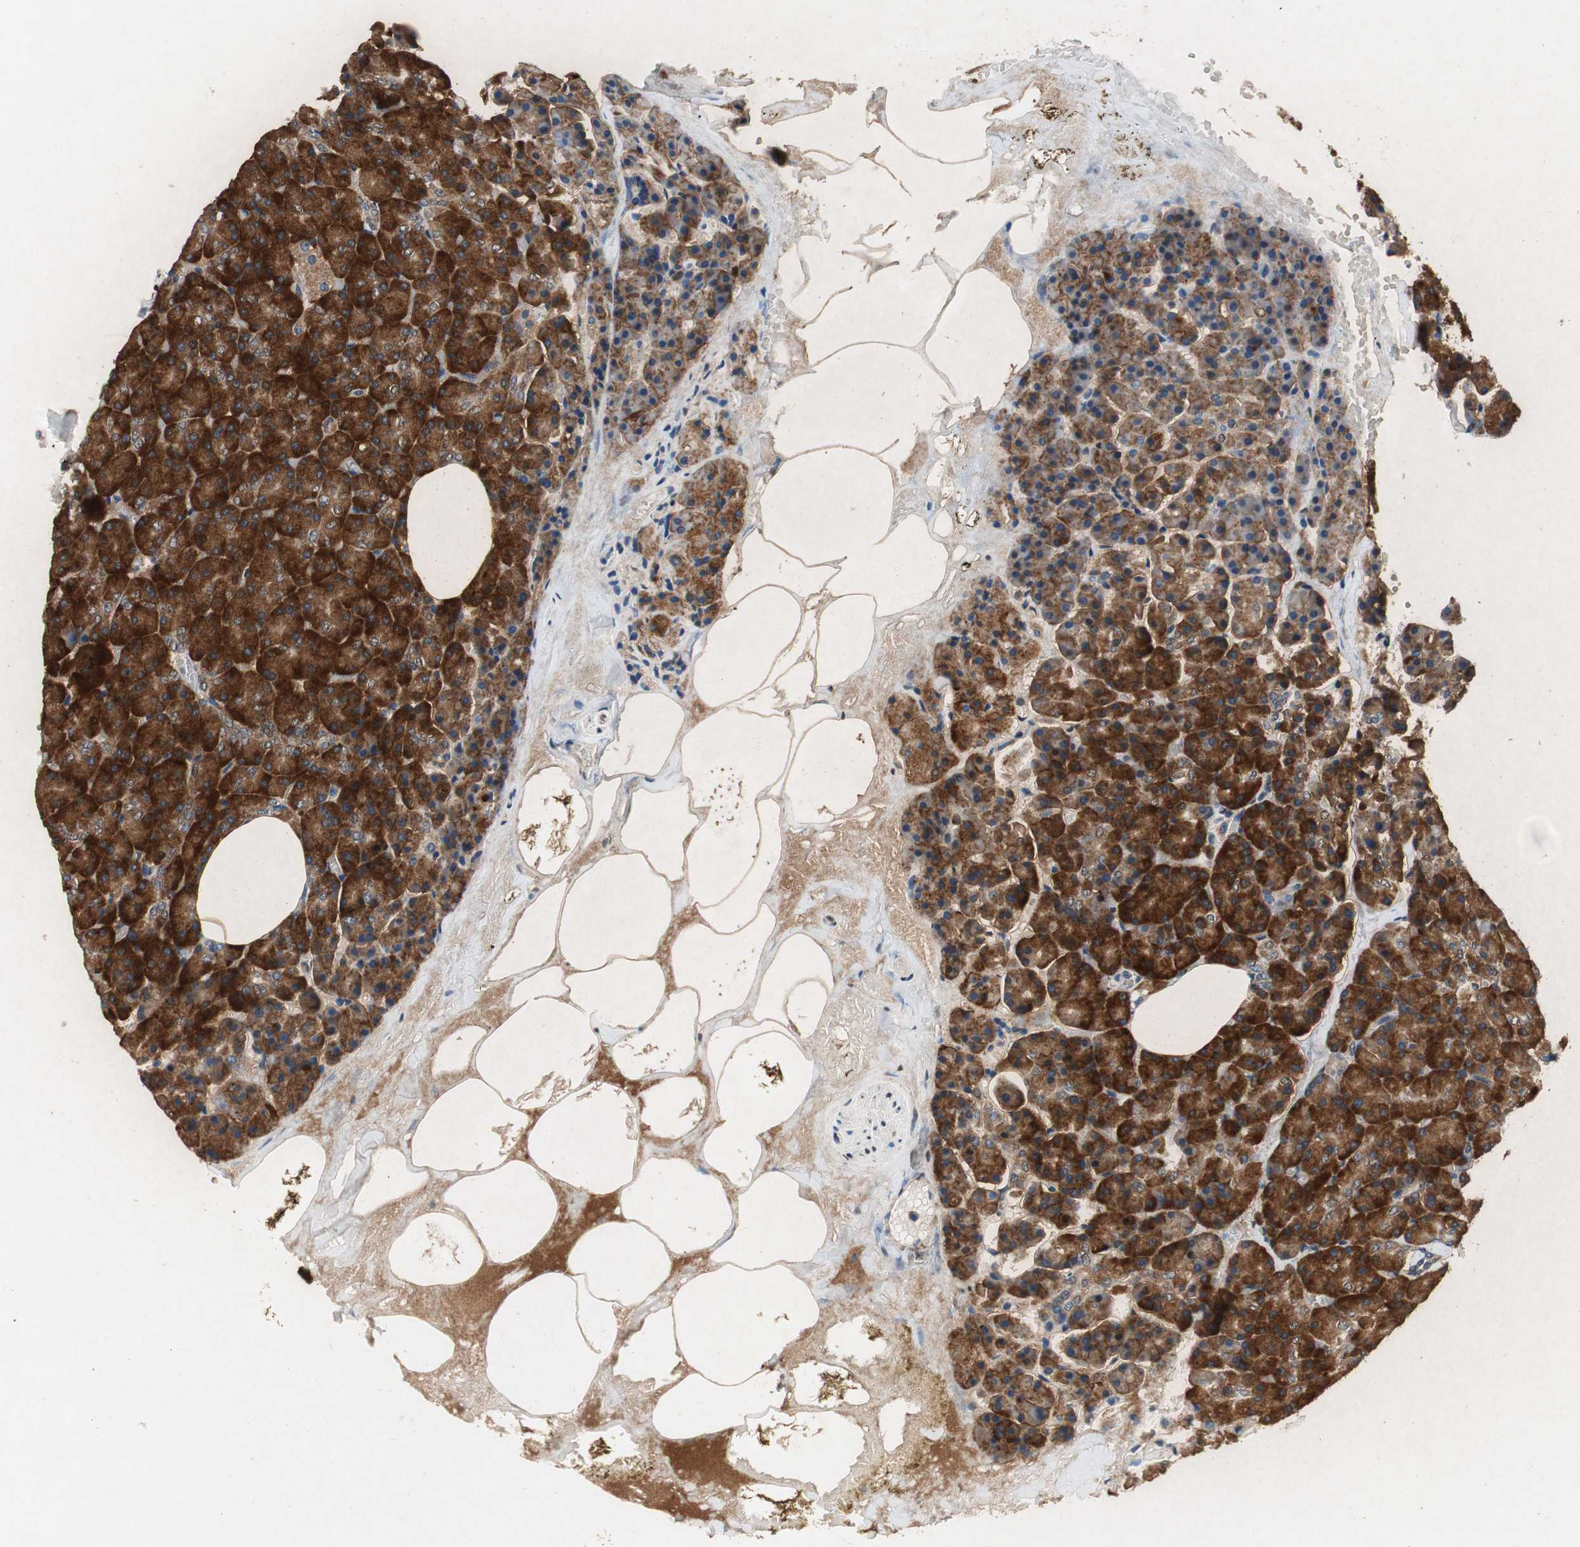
{"staining": {"intensity": "strong", "quantity": ">75%", "location": "cytoplasmic/membranous"}, "tissue": "pancreas", "cell_type": "Exocrine glandular cells", "image_type": "normal", "snomed": [{"axis": "morphology", "description": "Normal tissue, NOS"}, {"axis": "topography", "description": "Pancreas"}], "caption": "This histopathology image displays immunohistochemistry (IHC) staining of unremarkable pancreas, with high strong cytoplasmic/membranous positivity in about >75% of exocrine glandular cells.", "gene": "RPL35", "patient": {"sex": "female", "age": 35}}